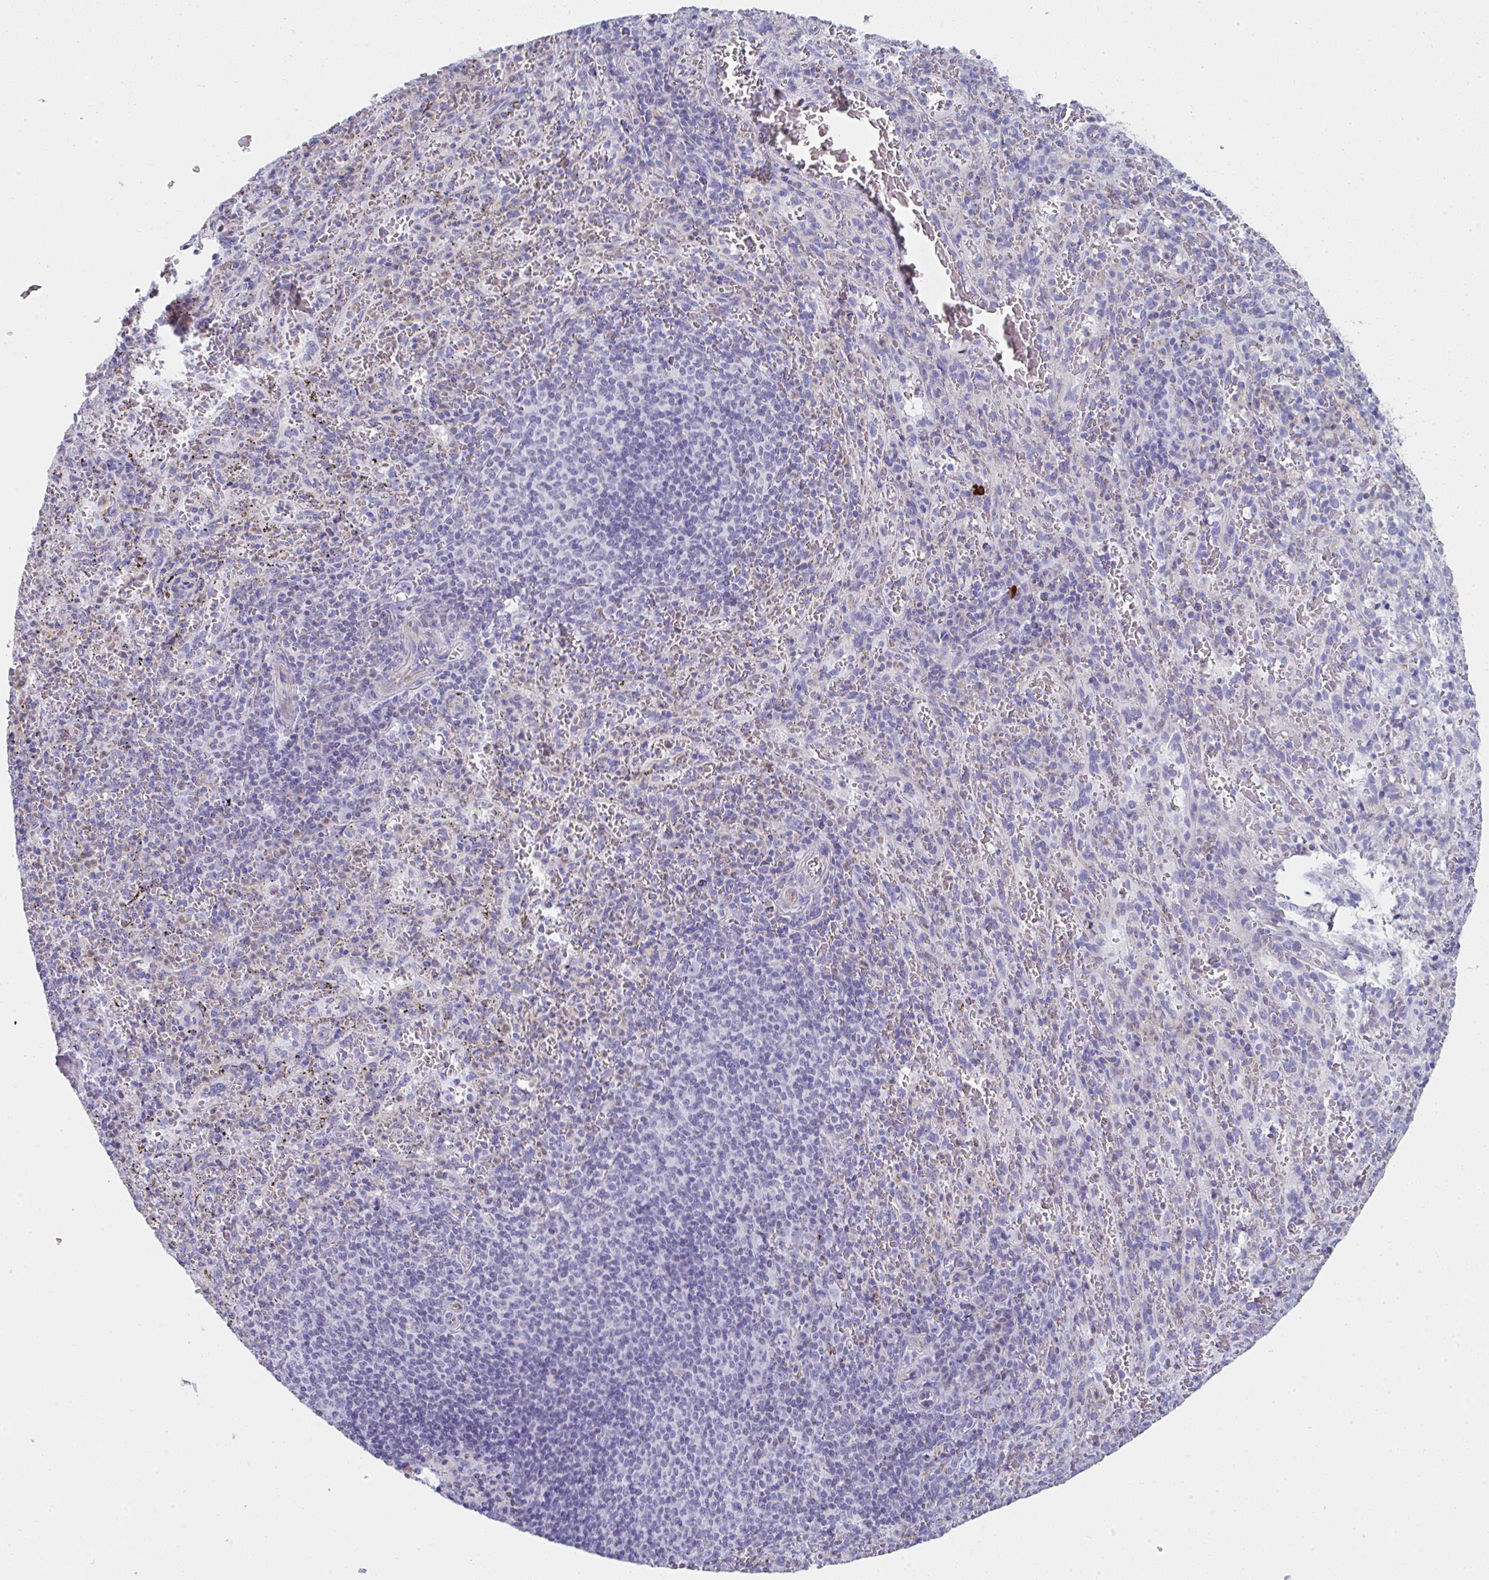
{"staining": {"intensity": "negative", "quantity": "none", "location": "none"}, "tissue": "spleen", "cell_type": "Cells in red pulp", "image_type": "normal", "snomed": [{"axis": "morphology", "description": "Normal tissue, NOS"}, {"axis": "topography", "description": "Spleen"}], "caption": "This histopathology image is of unremarkable spleen stained with immunohistochemistry (IHC) to label a protein in brown with the nuclei are counter-stained blue. There is no staining in cells in red pulp. Brightfield microscopy of immunohistochemistry (IHC) stained with DAB (brown) and hematoxylin (blue), captured at high magnification.", "gene": "MGAM2", "patient": {"sex": "male", "age": 57}}